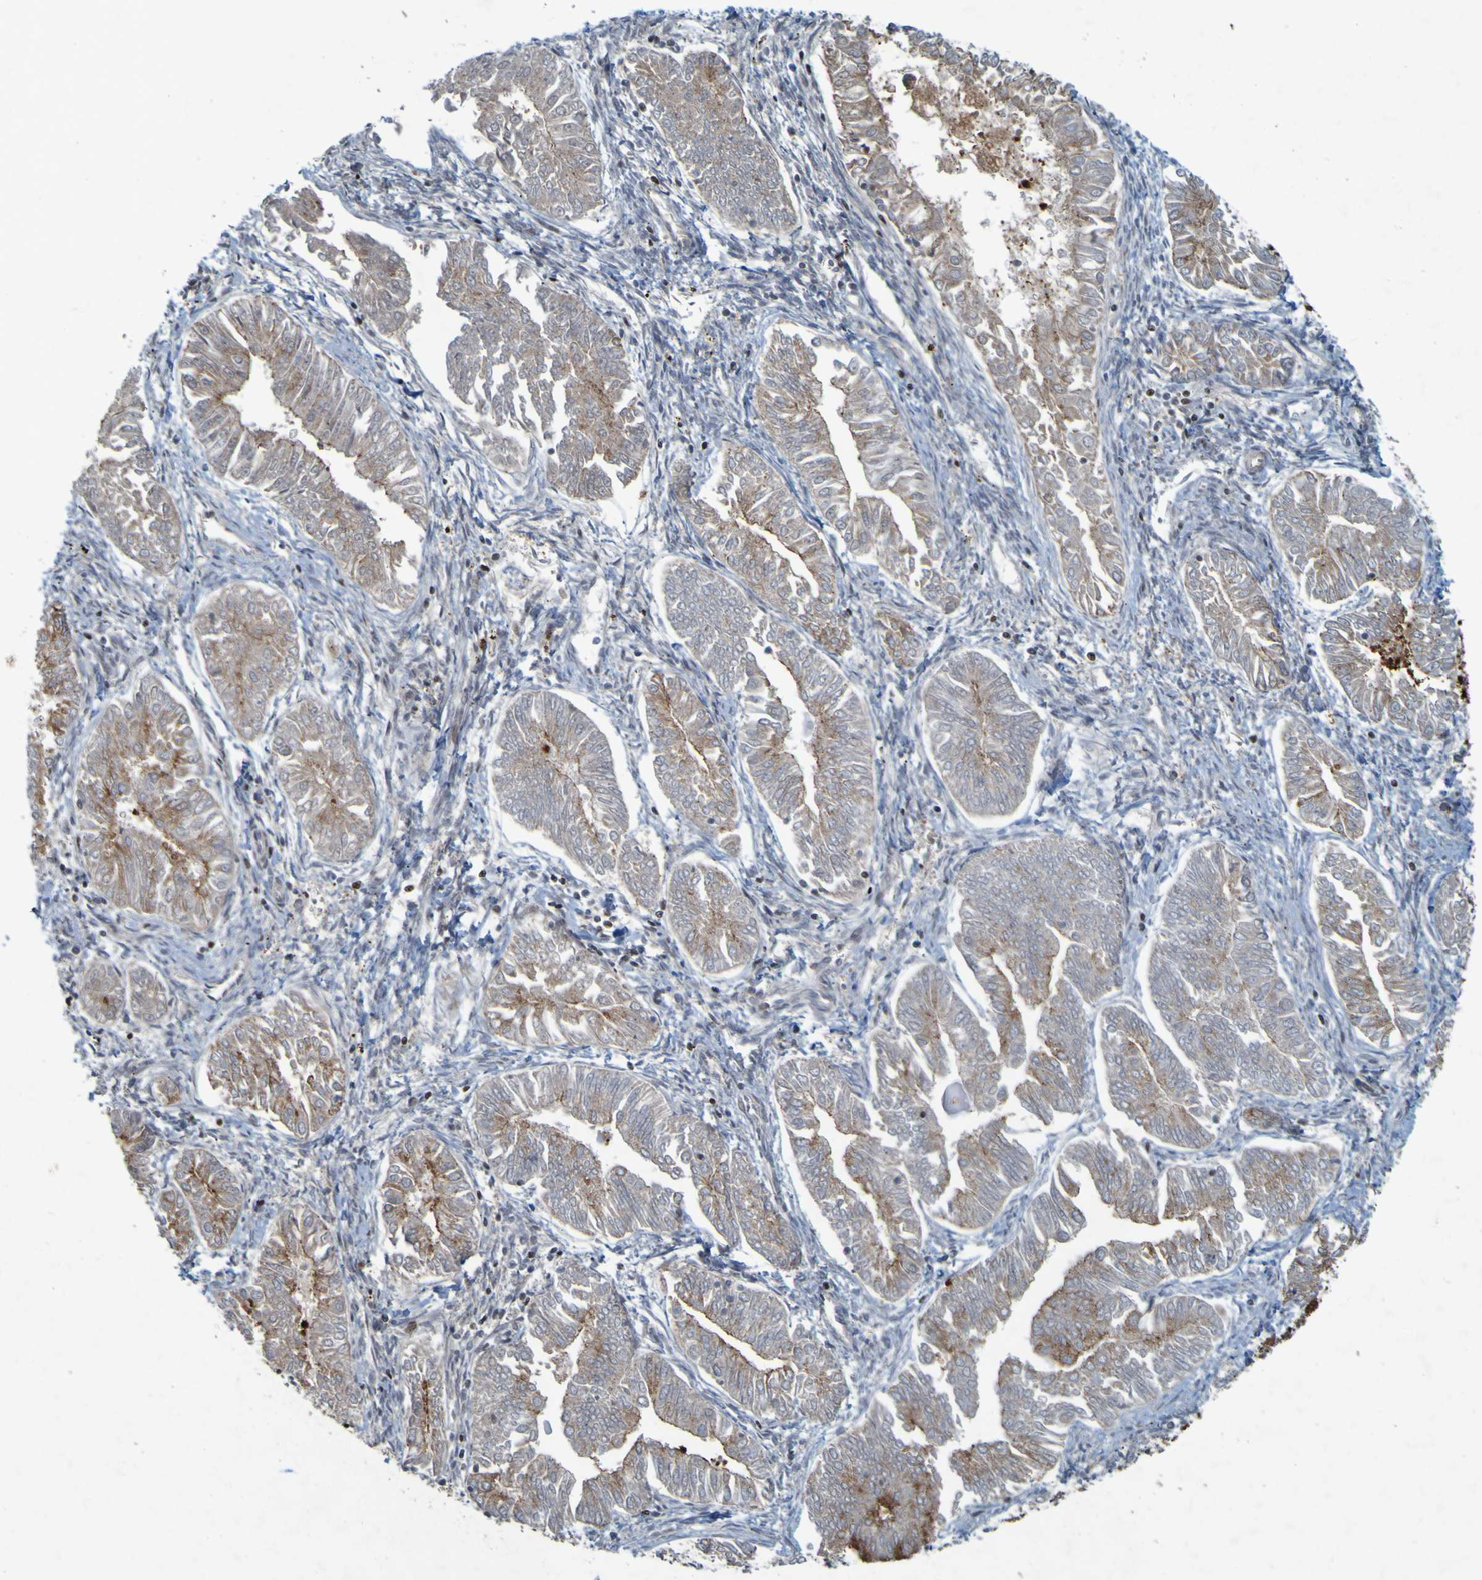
{"staining": {"intensity": "moderate", "quantity": "<25%", "location": "cytoplasmic/membranous"}, "tissue": "endometrial cancer", "cell_type": "Tumor cells", "image_type": "cancer", "snomed": [{"axis": "morphology", "description": "Adenocarcinoma, NOS"}, {"axis": "topography", "description": "Endometrium"}], "caption": "Immunohistochemical staining of human adenocarcinoma (endometrial) reveals low levels of moderate cytoplasmic/membranous expression in about <25% of tumor cells. The protein of interest is shown in brown color, while the nuclei are stained blue.", "gene": "GUCY1A1", "patient": {"sex": "female", "age": 53}}